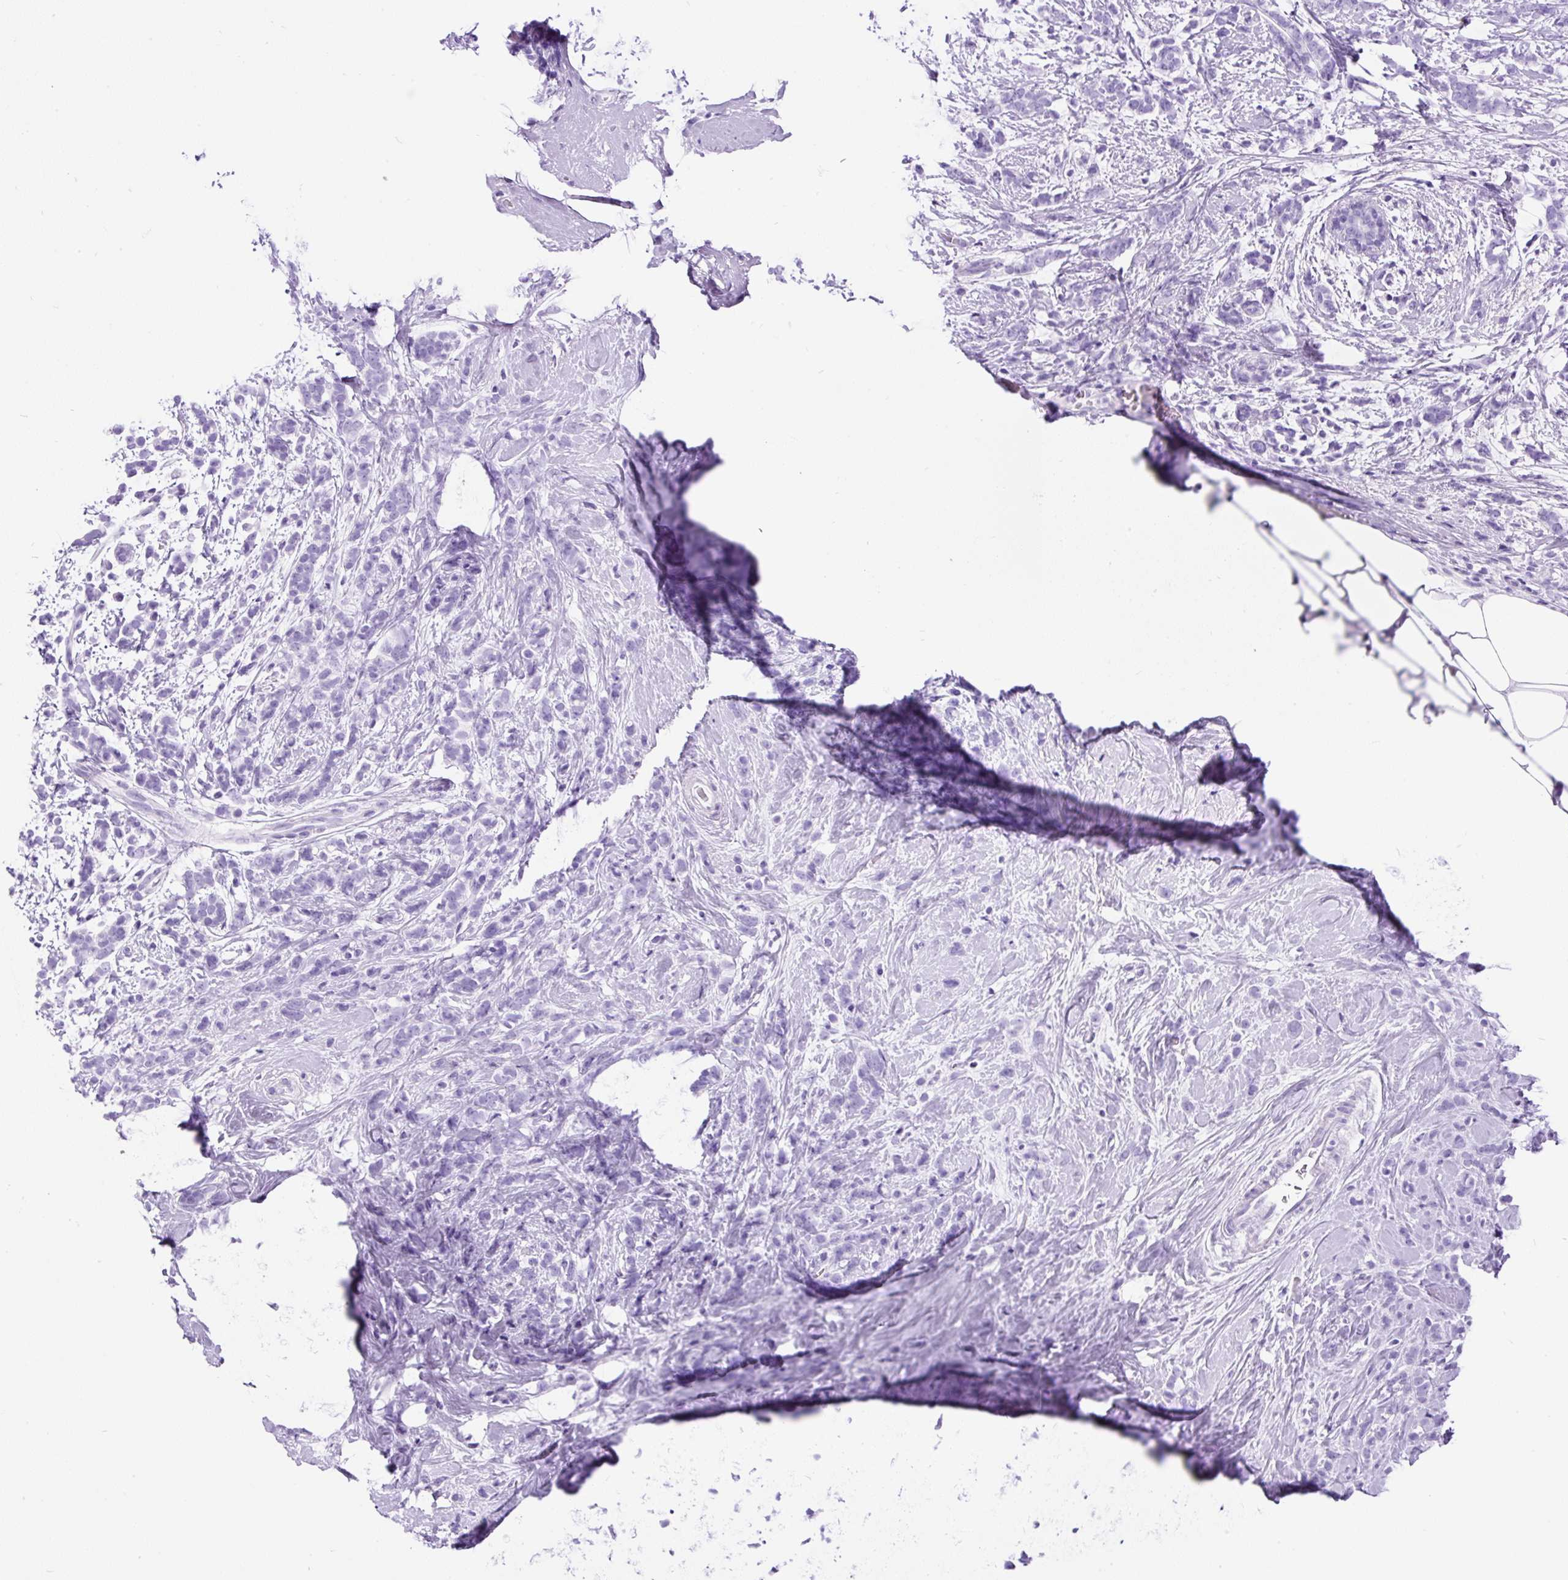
{"staining": {"intensity": "negative", "quantity": "none", "location": "none"}, "tissue": "breast cancer", "cell_type": "Tumor cells", "image_type": "cancer", "snomed": [{"axis": "morphology", "description": "Lobular carcinoma"}, {"axis": "topography", "description": "Breast"}], "caption": "There is no significant expression in tumor cells of breast lobular carcinoma.", "gene": "CEL", "patient": {"sex": "female", "age": 58}}